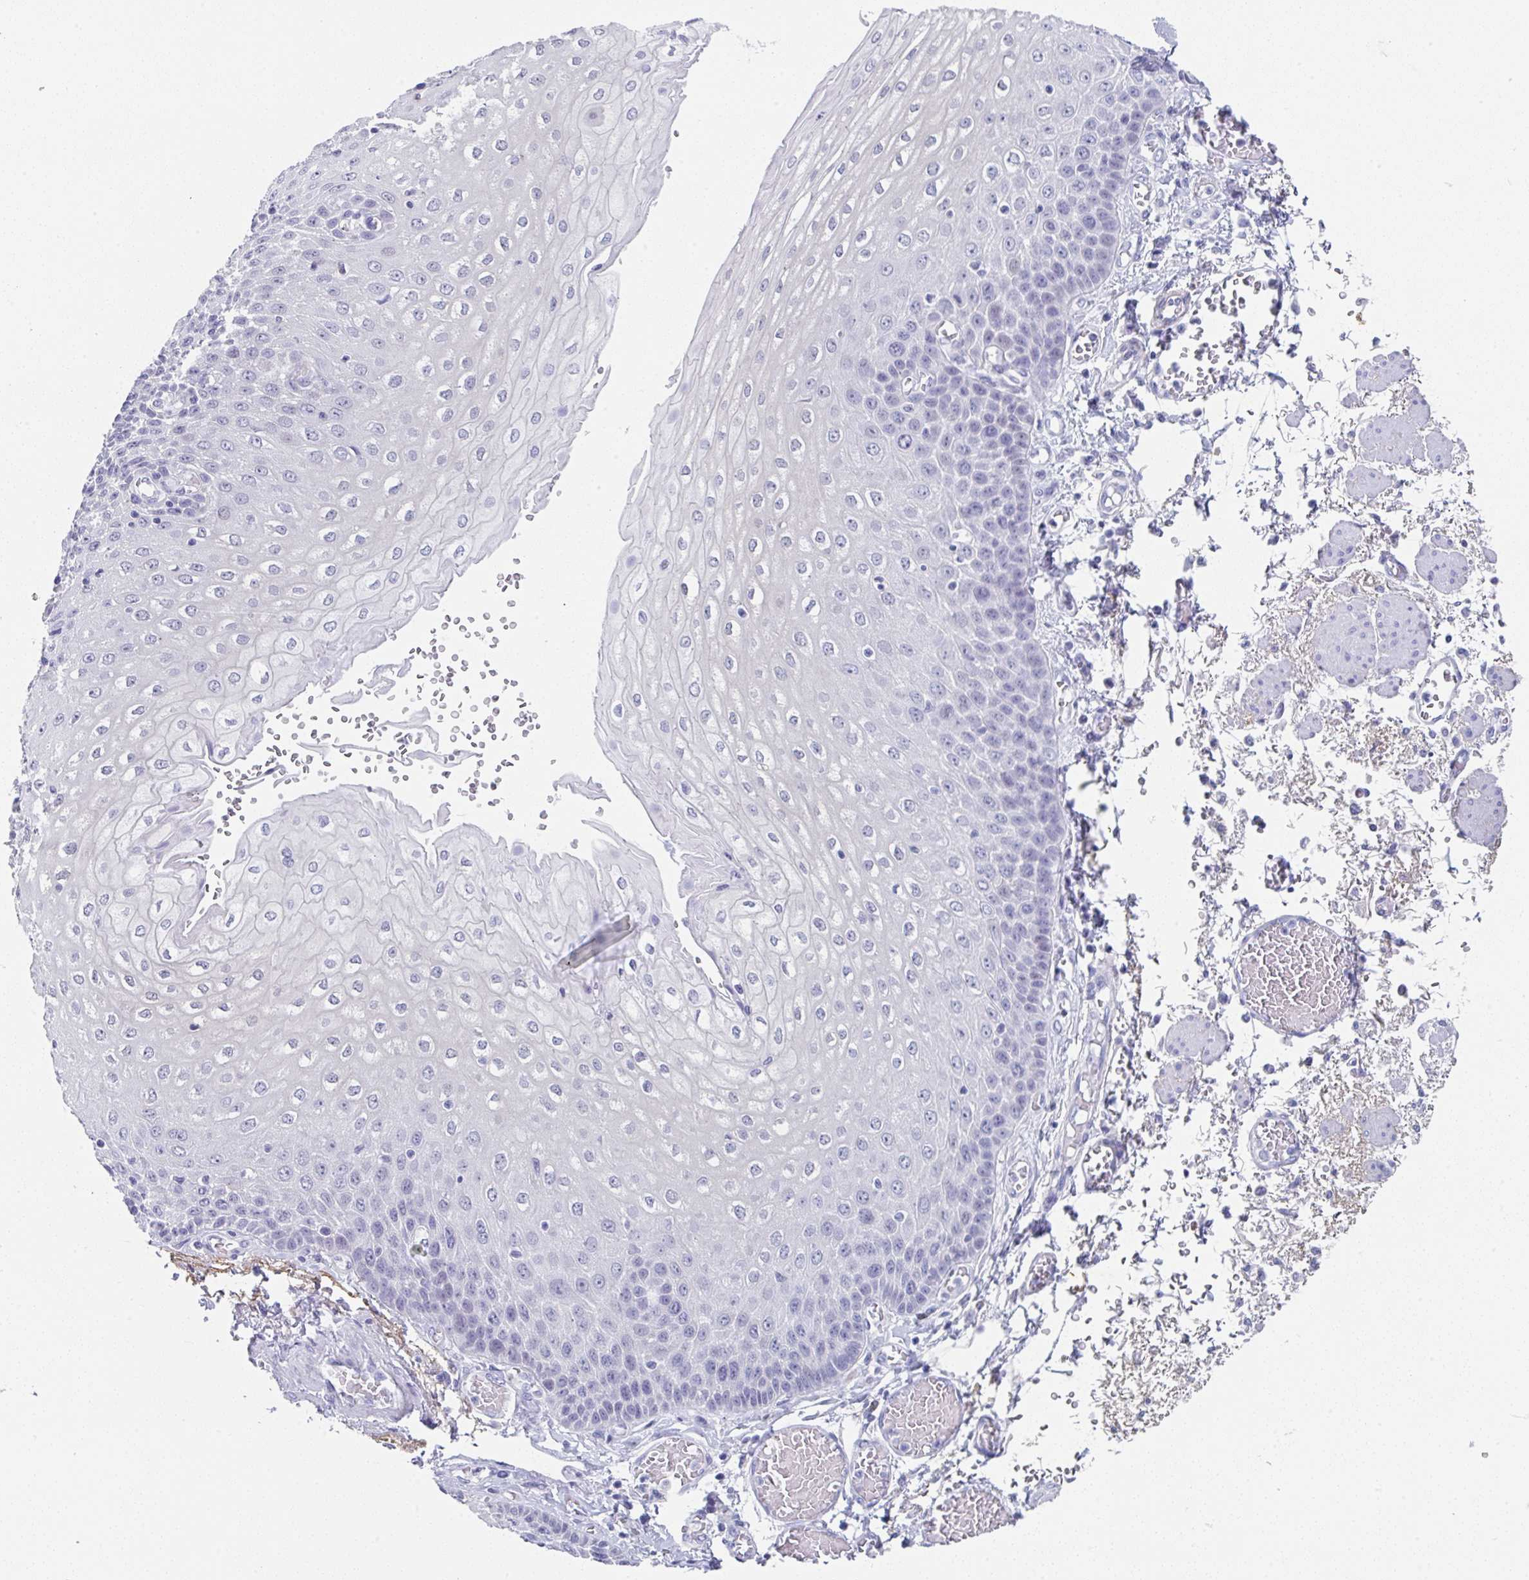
{"staining": {"intensity": "weak", "quantity": "<25%", "location": "nuclear"}, "tissue": "esophagus", "cell_type": "Squamous epithelial cells", "image_type": "normal", "snomed": [{"axis": "morphology", "description": "Normal tissue, NOS"}, {"axis": "morphology", "description": "Adenocarcinoma, NOS"}, {"axis": "topography", "description": "Esophagus"}], "caption": "Histopathology image shows no protein positivity in squamous epithelial cells of normal esophagus. (Stains: DAB (3,3'-diaminobenzidine) IHC with hematoxylin counter stain, Microscopy: brightfield microscopy at high magnification).", "gene": "TNFRSF8", "patient": {"sex": "male", "age": 81}}